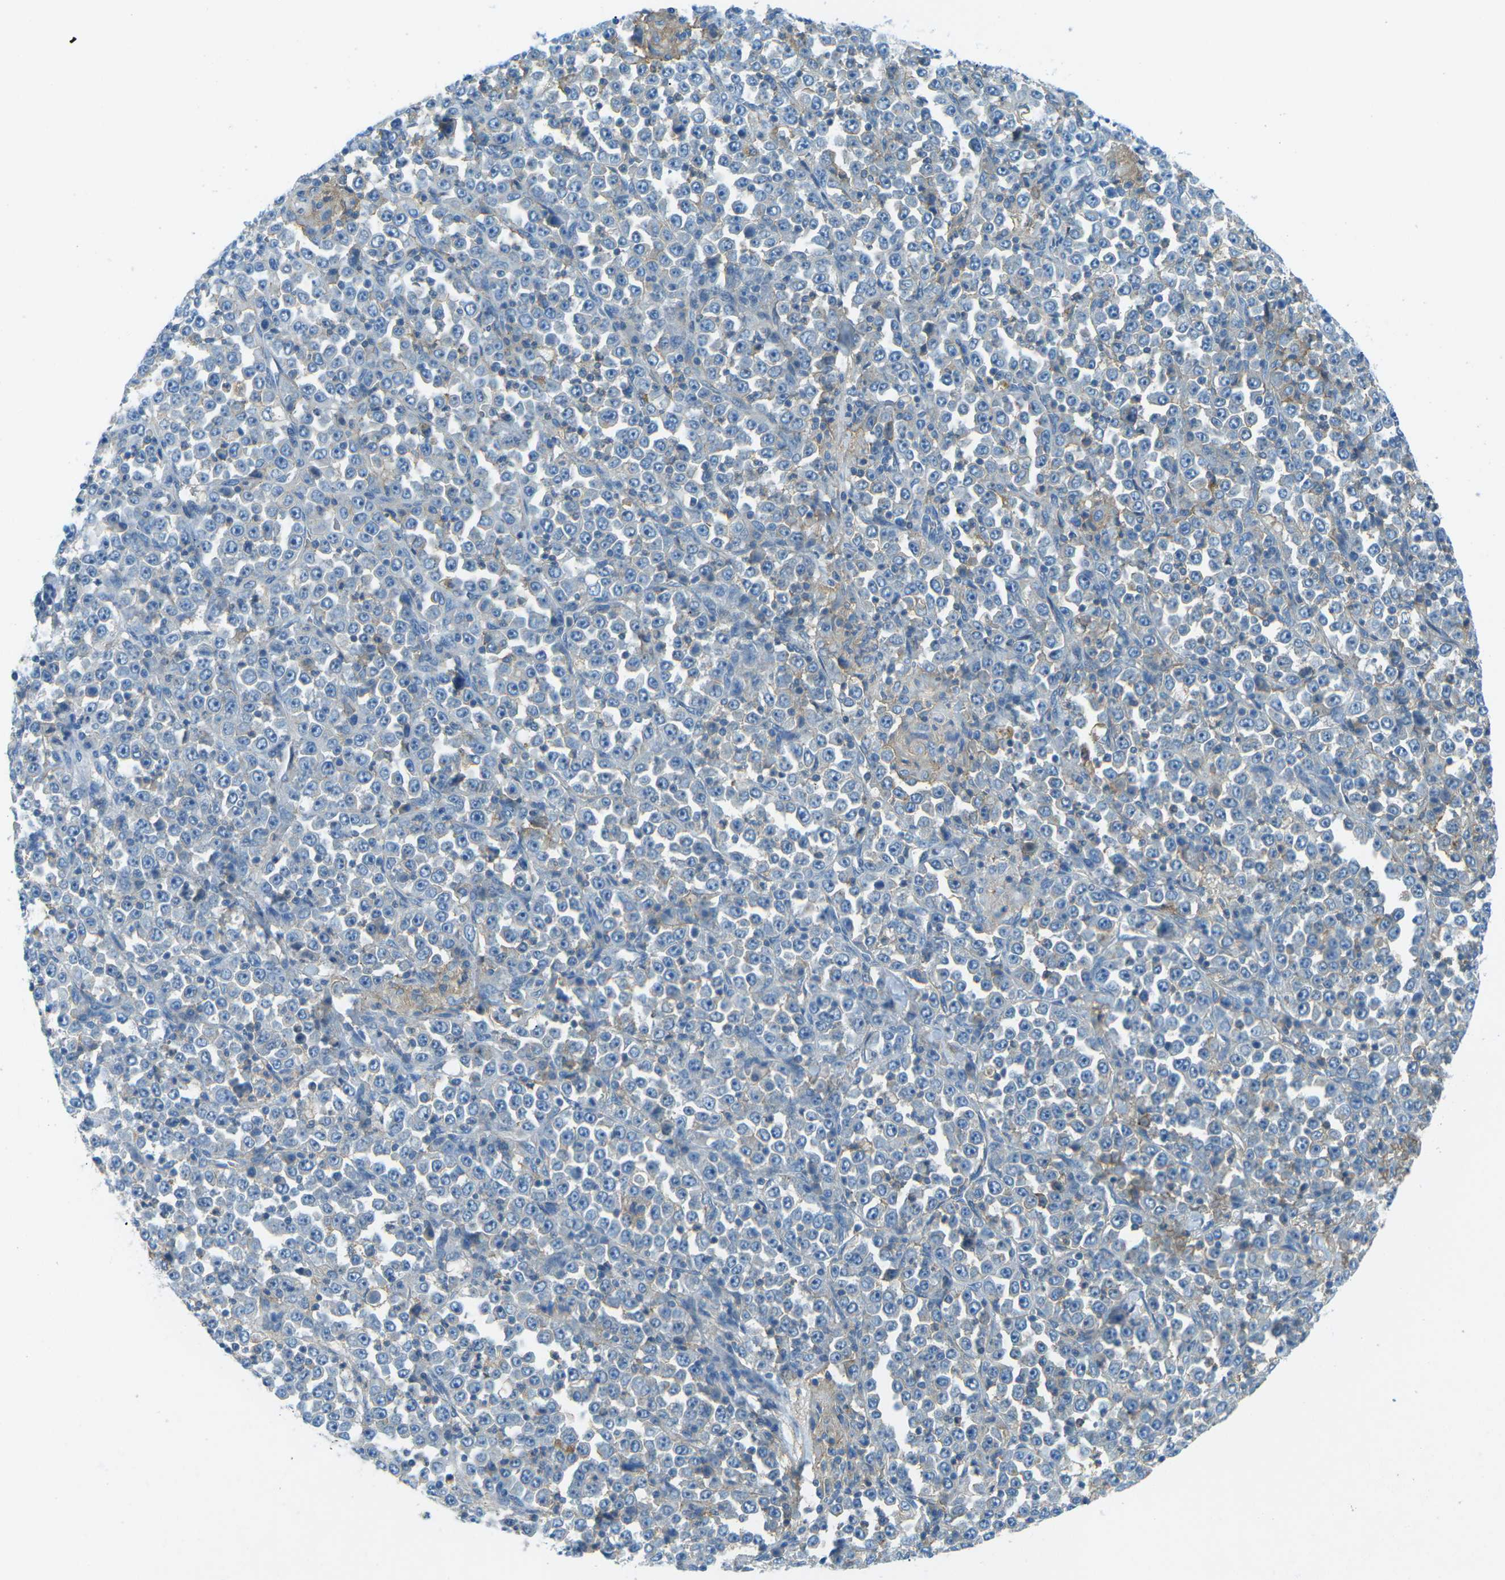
{"staining": {"intensity": "negative", "quantity": "none", "location": "none"}, "tissue": "stomach cancer", "cell_type": "Tumor cells", "image_type": "cancer", "snomed": [{"axis": "morphology", "description": "Normal tissue, NOS"}, {"axis": "morphology", "description": "Adenocarcinoma, NOS"}, {"axis": "topography", "description": "Stomach, upper"}, {"axis": "topography", "description": "Stomach"}], "caption": "A high-resolution micrograph shows immunohistochemistry staining of stomach cancer, which shows no significant expression in tumor cells.", "gene": "CD47", "patient": {"sex": "male", "age": 59}}